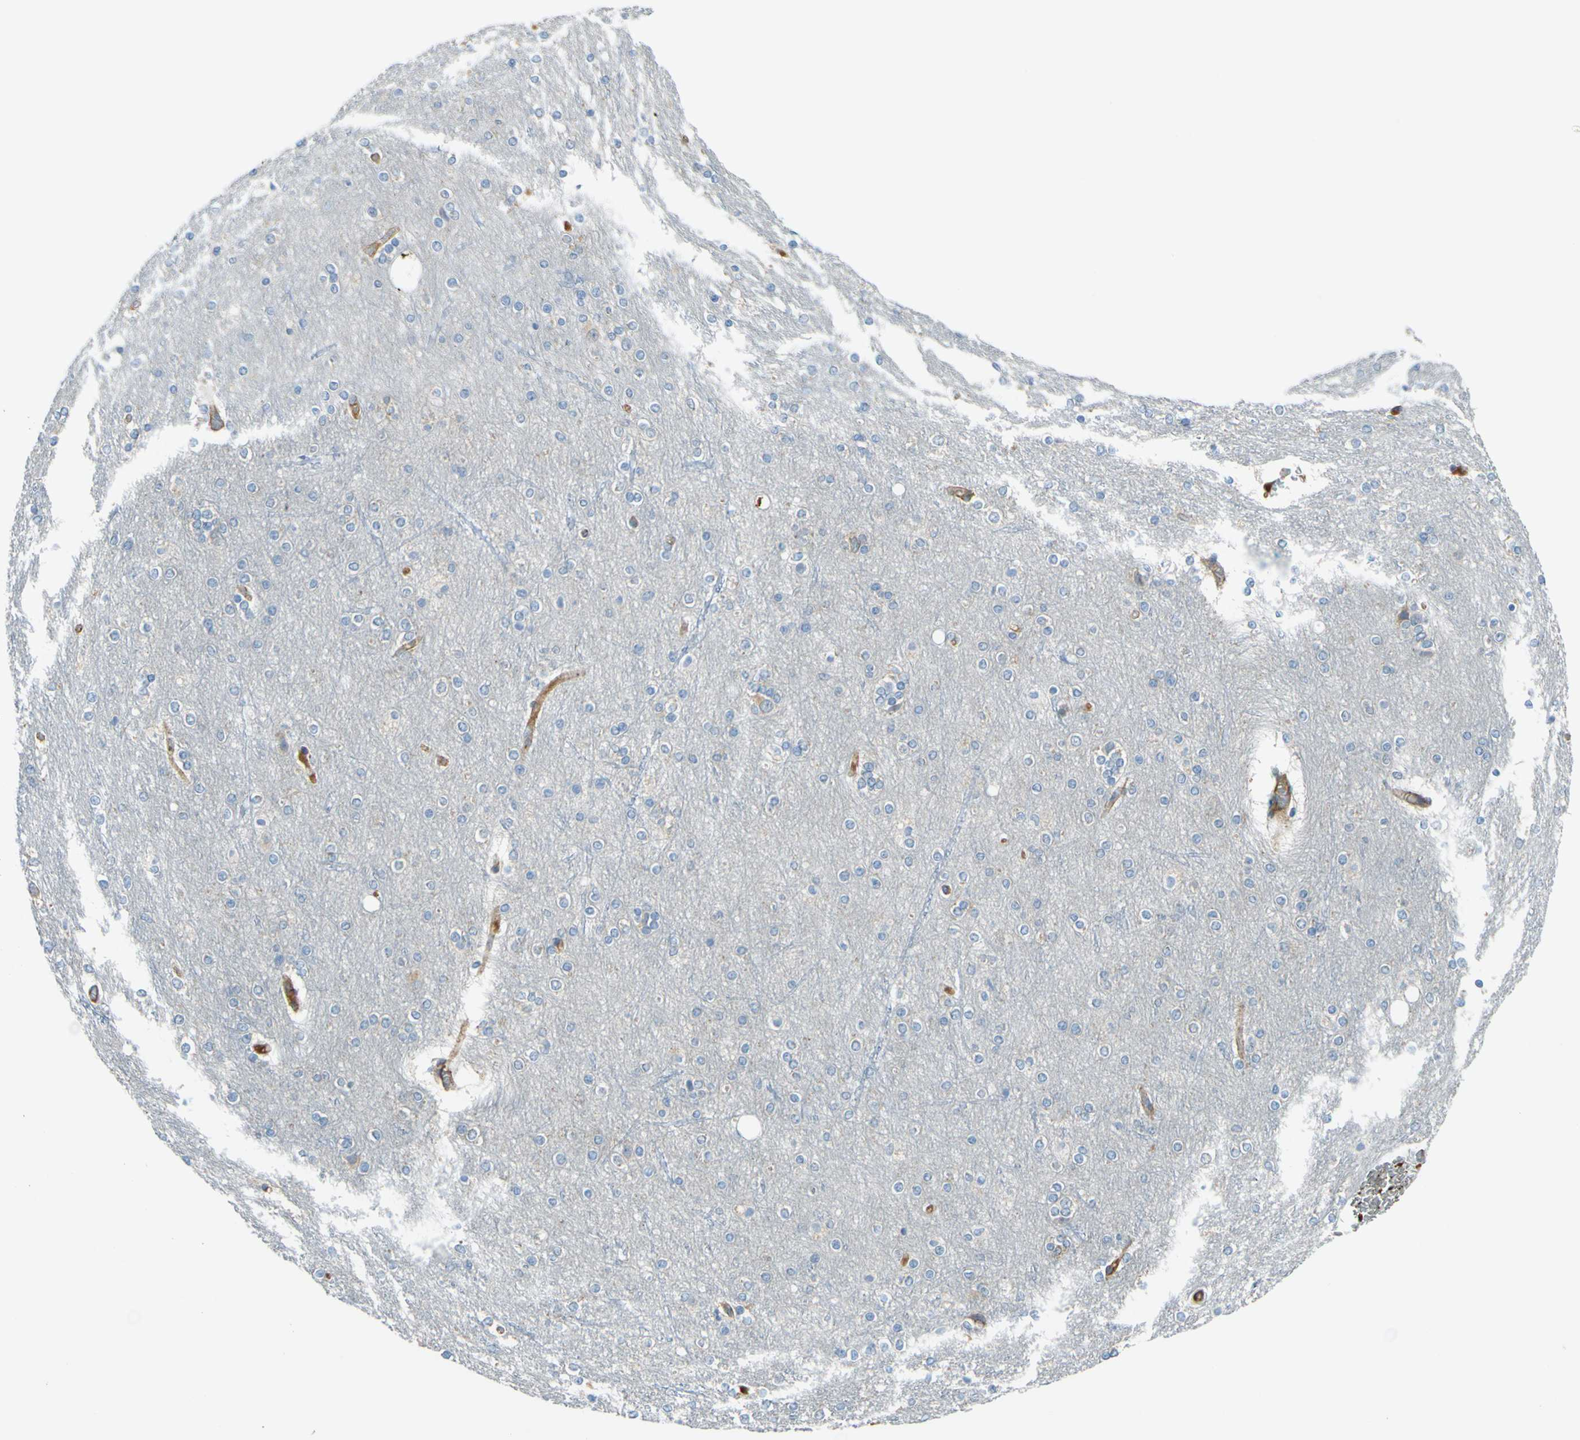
{"staining": {"intensity": "moderate", "quantity": ">75%", "location": "cytoplasmic/membranous"}, "tissue": "cerebral cortex", "cell_type": "Endothelial cells", "image_type": "normal", "snomed": [{"axis": "morphology", "description": "Normal tissue, NOS"}, {"axis": "topography", "description": "Cerebral cortex"}], "caption": "Cerebral cortex stained with a brown dye exhibits moderate cytoplasmic/membranous positive staining in approximately >75% of endothelial cells.", "gene": "ARHGAP1", "patient": {"sex": "female", "age": 54}}